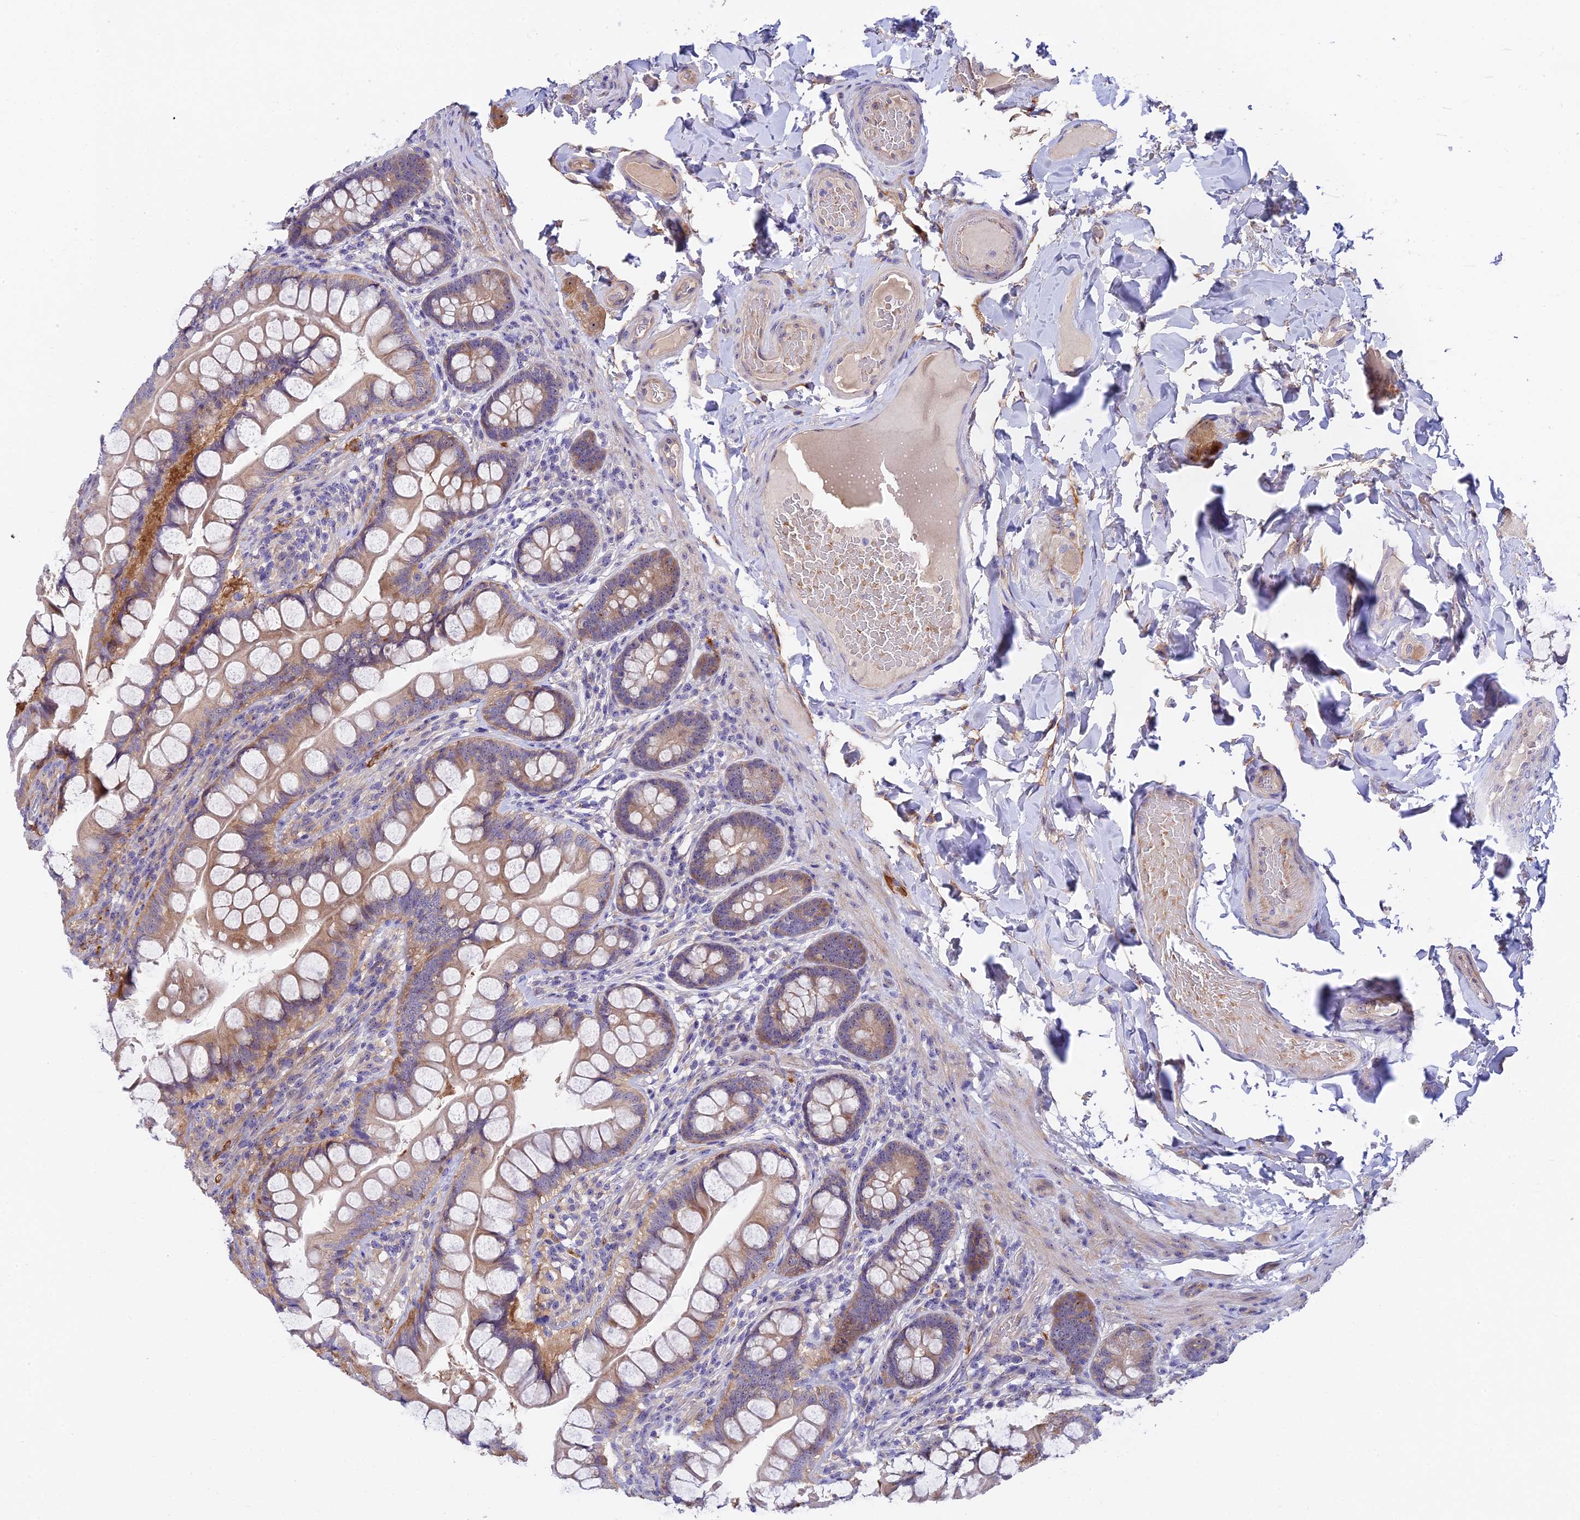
{"staining": {"intensity": "moderate", "quantity": "25%-75%", "location": "cytoplasmic/membranous"}, "tissue": "small intestine", "cell_type": "Glandular cells", "image_type": "normal", "snomed": [{"axis": "morphology", "description": "Normal tissue, NOS"}, {"axis": "topography", "description": "Small intestine"}], "caption": "DAB (3,3'-diaminobenzidine) immunohistochemical staining of benign human small intestine displays moderate cytoplasmic/membranous protein positivity in approximately 25%-75% of glandular cells.", "gene": "DUSP29", "patient": {"sex": "male", "age": 70}}